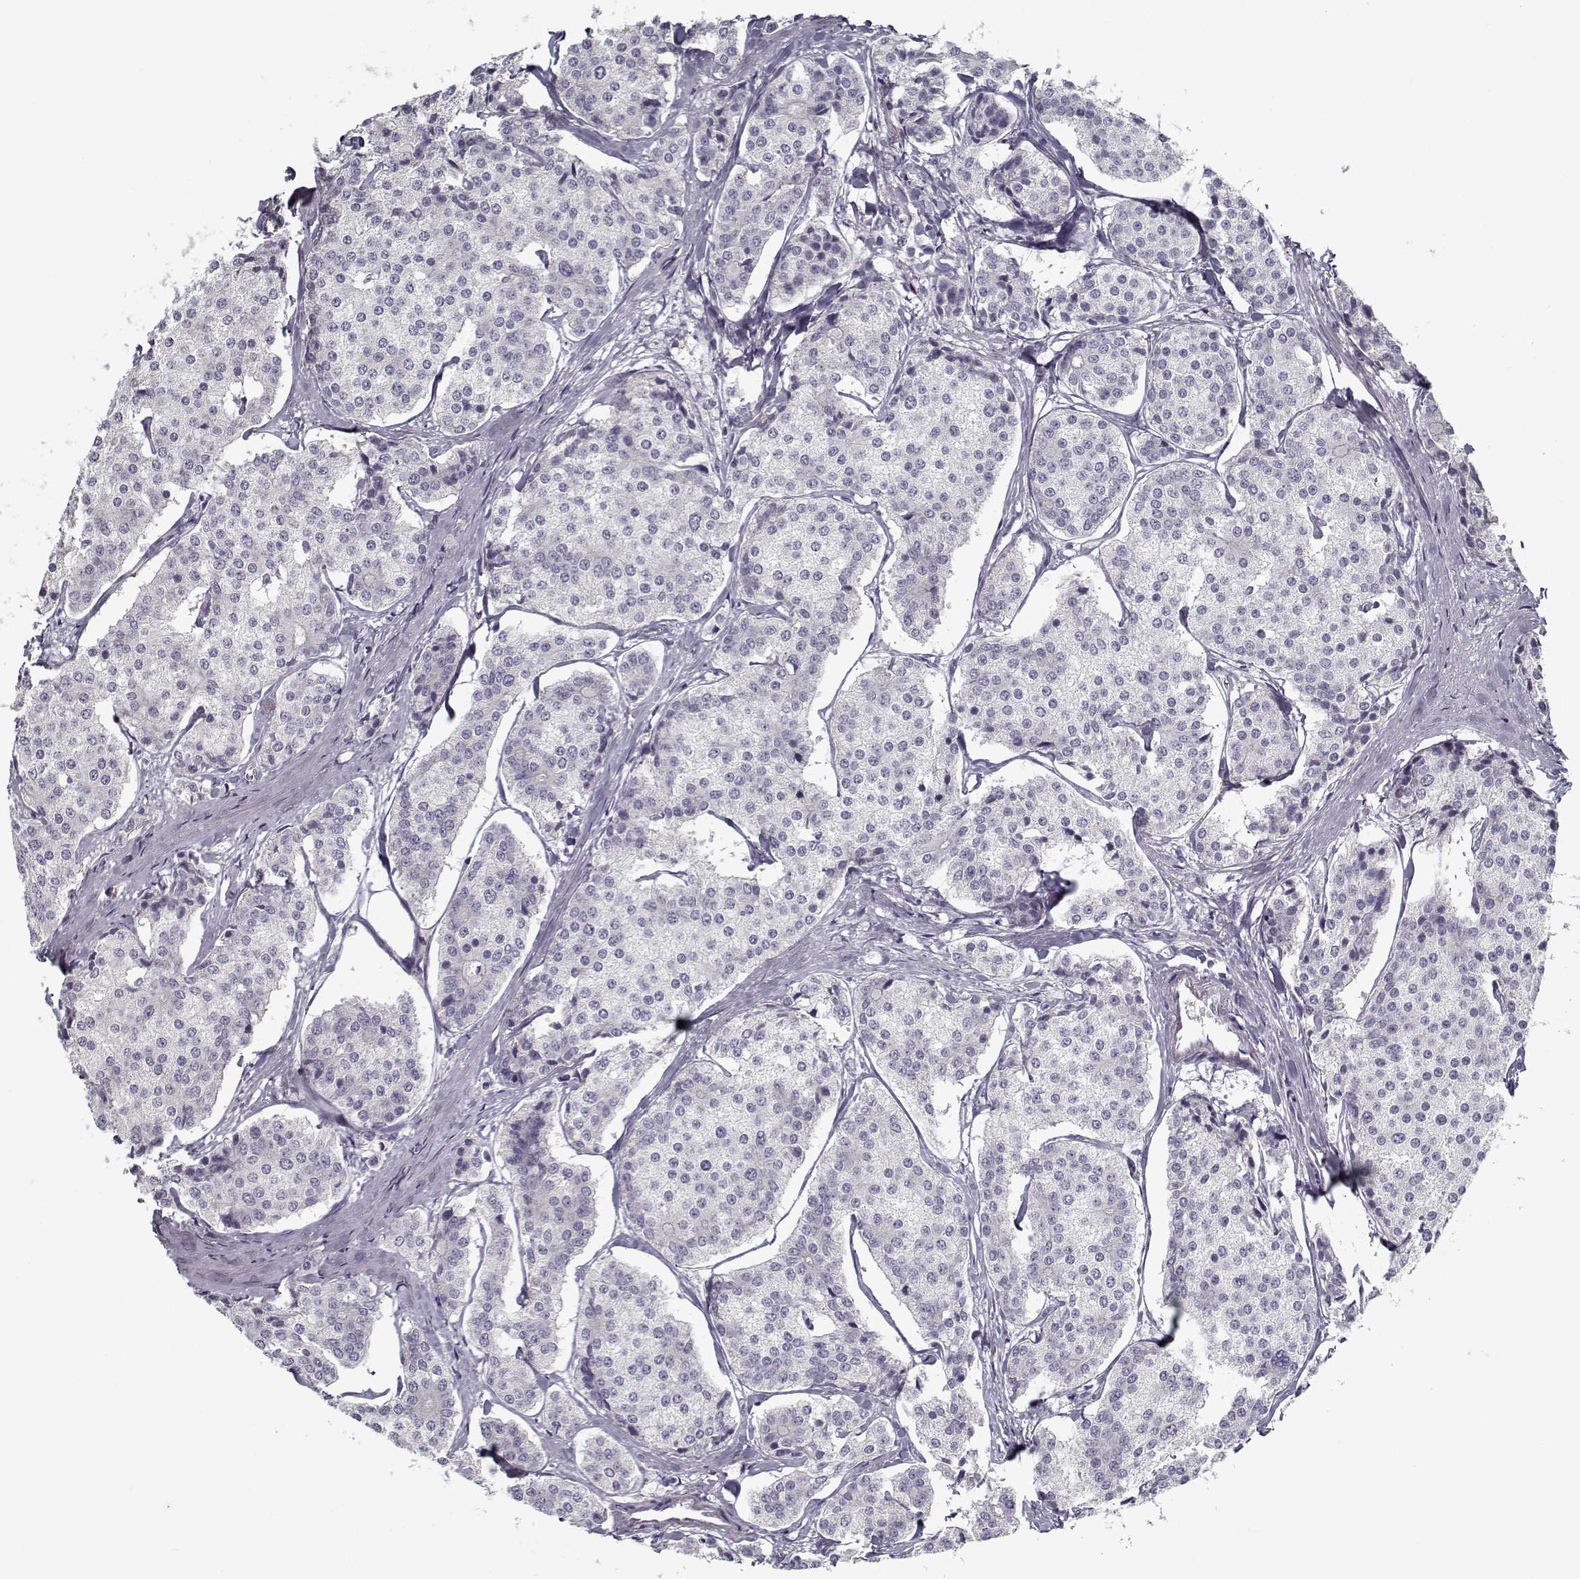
{"staining": {"intensity": "negative", "quantity": "none", "location": "none"}, "tissue": "carcinoid", "cell_type": "Tumor cells", "image_type": "cancer", "snomed": [{"axis": "morphology", "description": "Carcinoid, malignant, NOS"}, {"axis": "topography", "description": "Small intestine"}], "caption": "There is no significant positivity in tumor cells of malignant carcinoid.", "gene": "UNC13D", "patient": {"sex": "female", "age": 65}}